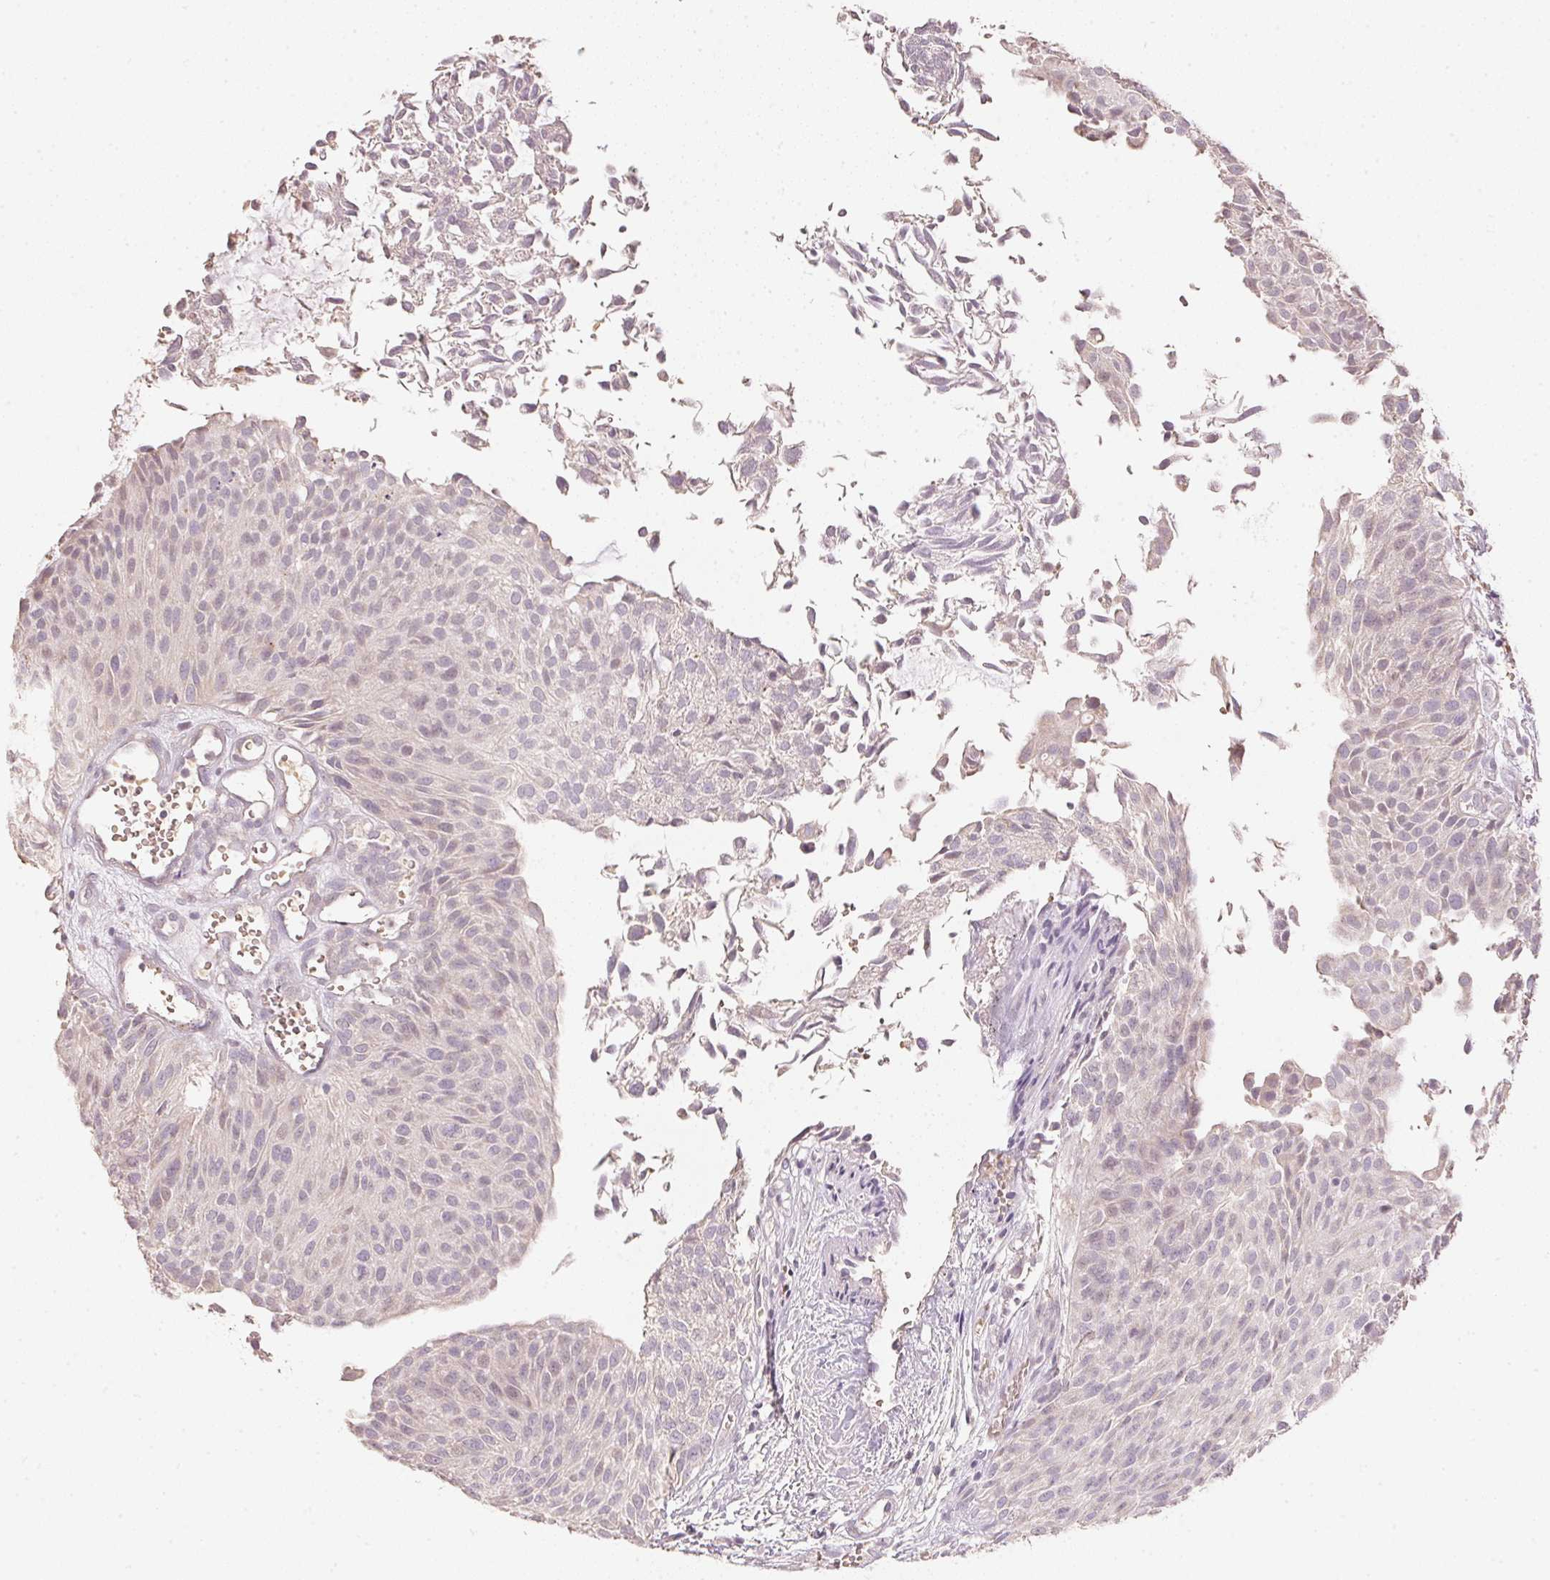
{"staining": {"intensity": "negative", "quantity": "none", "location": "none"}, "tissue": "urothelial cancer", "cell_type": "Tumor cells", "image_type": "cancer", "snomed": [{"axis": "morphology", "description": "Urothelial carcinoma, NOS"}, {"axis": "topography", "description": "Urinary bladder"}], "caption": "The IHC micrograph has no significant staining in tumor cells of urothelial cancer tissue. (IHC, brightfield microscopy, high magnification).", "gene": "DHCR24", "patient": {"sex": "male", "age": 84}}